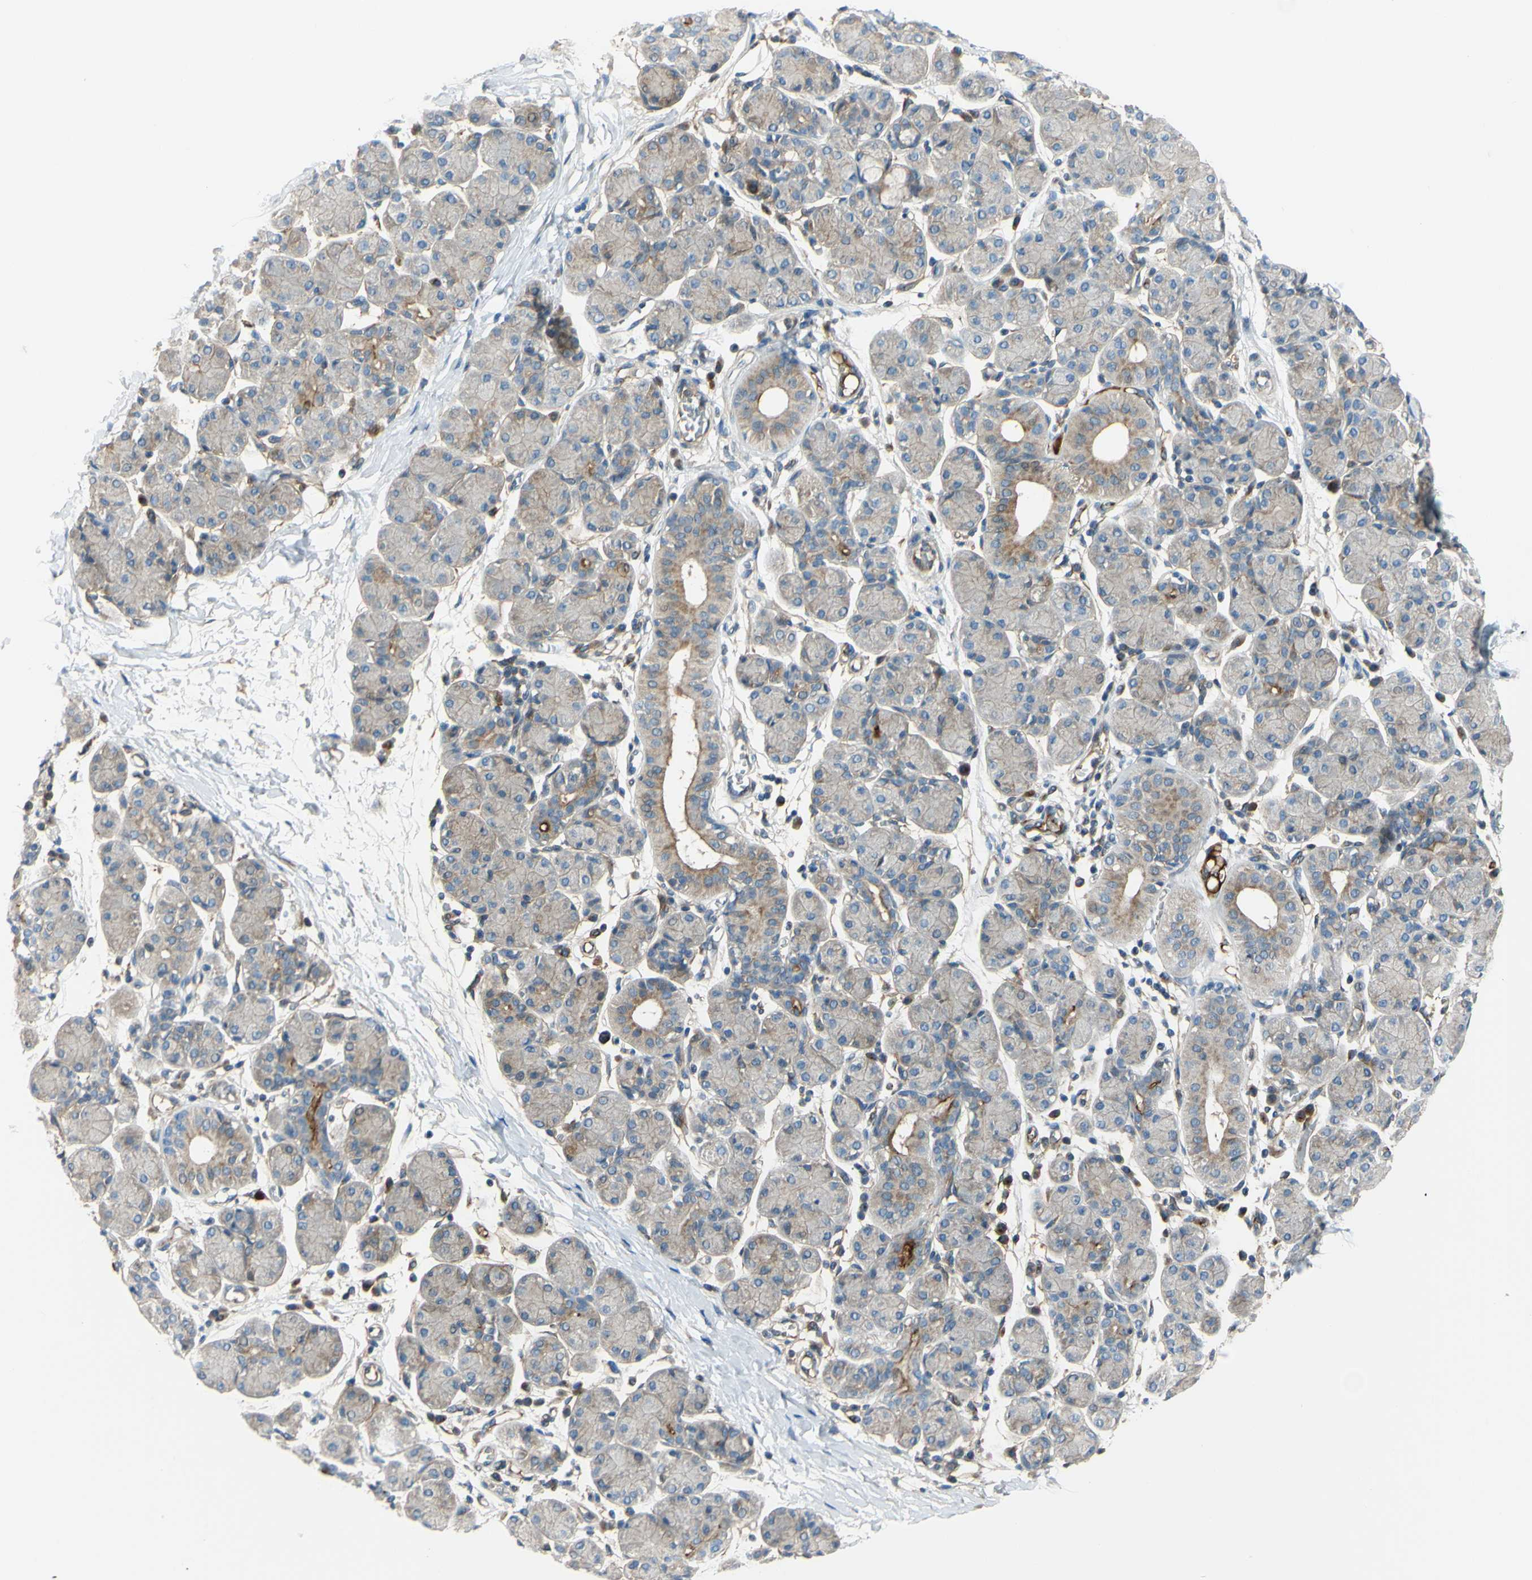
{"staining": {"intensity": "weak", "quantity": ">75%", "location": "cytoplasmic/membranous"}, "tissue": "salivary gland", "cell_type": "Glandular cells", "image_type": "normal", "snomed": [{"axis": "morphology", "description": "Normal tissue, NOS"}, {"axis": "morphology", "description": "Inflammation, NOS"}, {"axis": "topography", "description": "Lymph node"}, {"axis": "topography", "description": "Salivary gland"}], "caption": "Immunohistochemical staining of normal human salivary gland exhibits weak cytoplasmic/membranous protein expression in about >75% of glandular cells. Immunohistochemistry (ihc) stains the protein of interest in brown and the nuclei are stained blue.", "gene": "ARHGAP1", "patient": {"sex": "male", "age": 3}}